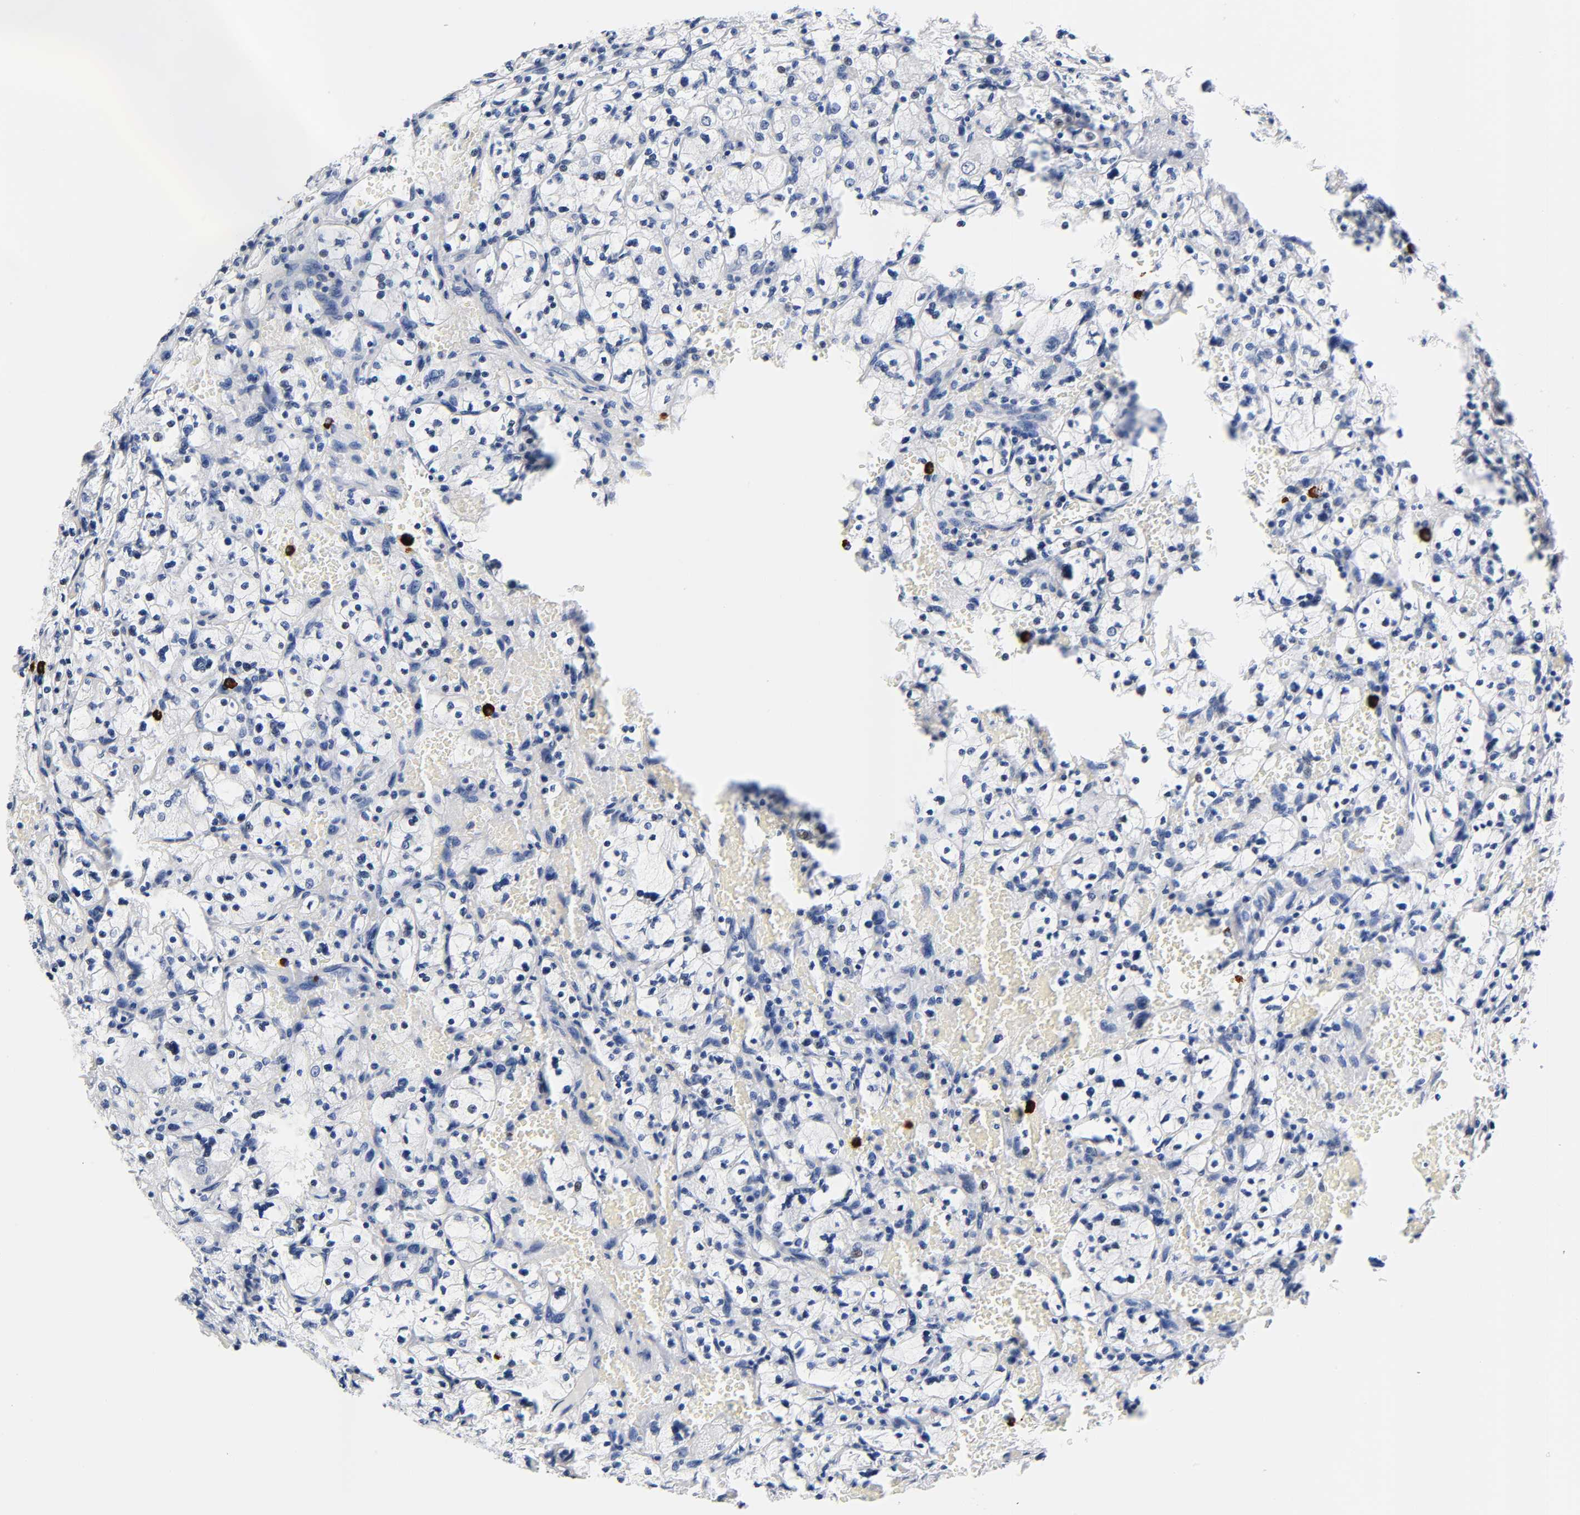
{"staining": {"intensity": "negative", "quantity": "none", "location": "none"}, "tissue": "renal cancer", "cell_type": "Tumor cells", "image_type": "cancer", "snomed": [{"axis": "morphology", "description": "Adenocarcinoma, NOS"}, {"axis": "topography", "description": "Kidney"}], "caption": "Tumor cells show no significant staining in renal cancer (adenocarcinoma). (DAB immunohistochemistry, high magnification).", "gene": "NAB2", "patient": {"sex": "female", "age": 83}}